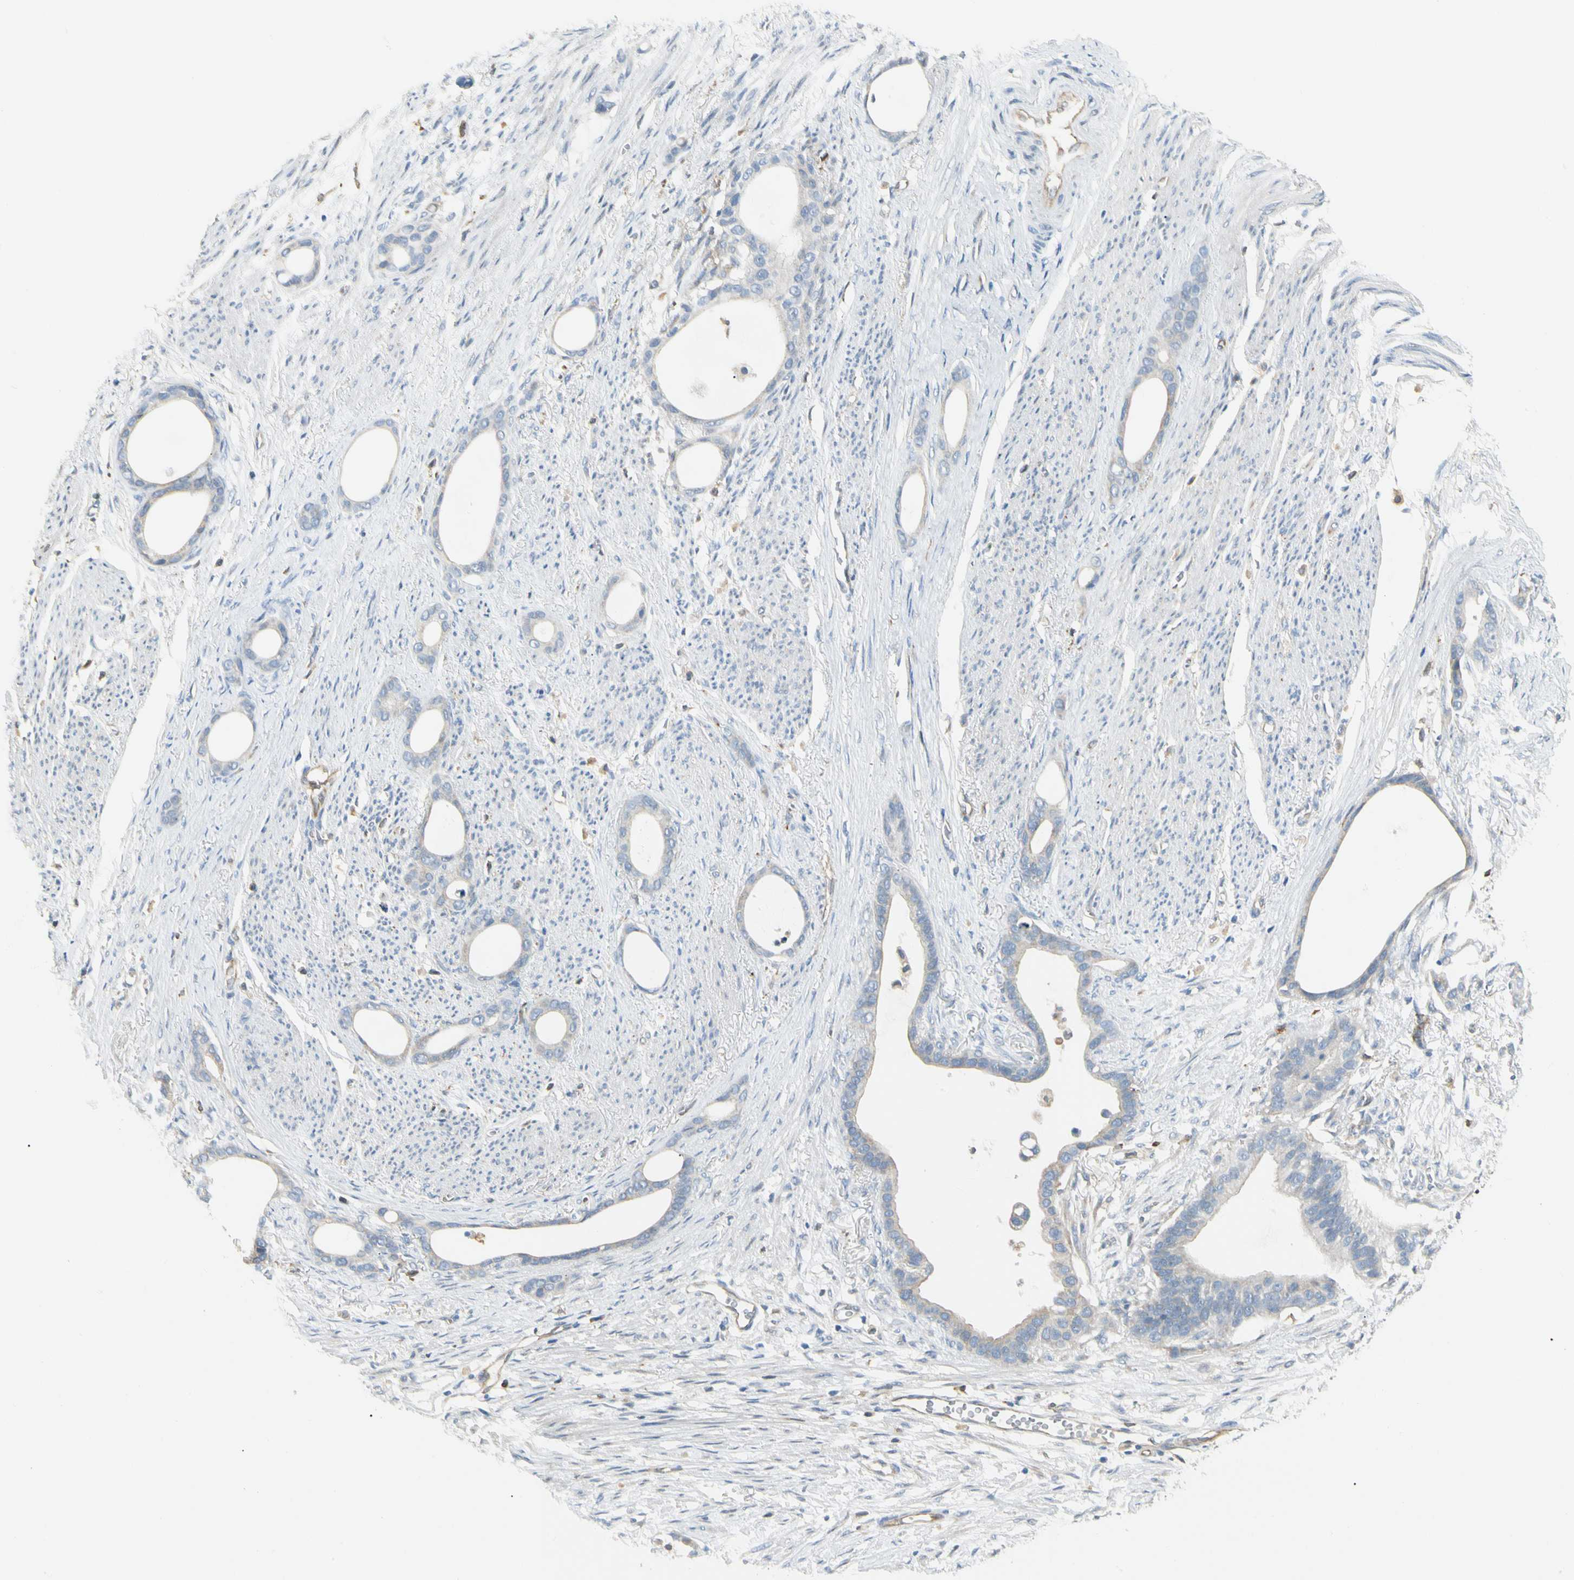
{"staining": {"intensity": "negative", "quantity": "none", "location": "none"}, "tissue": "stomach cancer", "cell_type": "Tumor cells", "image_type": "cancer", "snomed": [{"axis": "morphology", "description": "Adenocarcinoma, NOS"}, {"axis": "topography", "description": "Stomach"}], "caption": "Tumor cells are negative for protein expression in human stomach cancer (adenocarcinoma). (DAB IHC, high magnification).", "gene": "LPCAT2", "patient": {"sex": "female", "age": 75}}